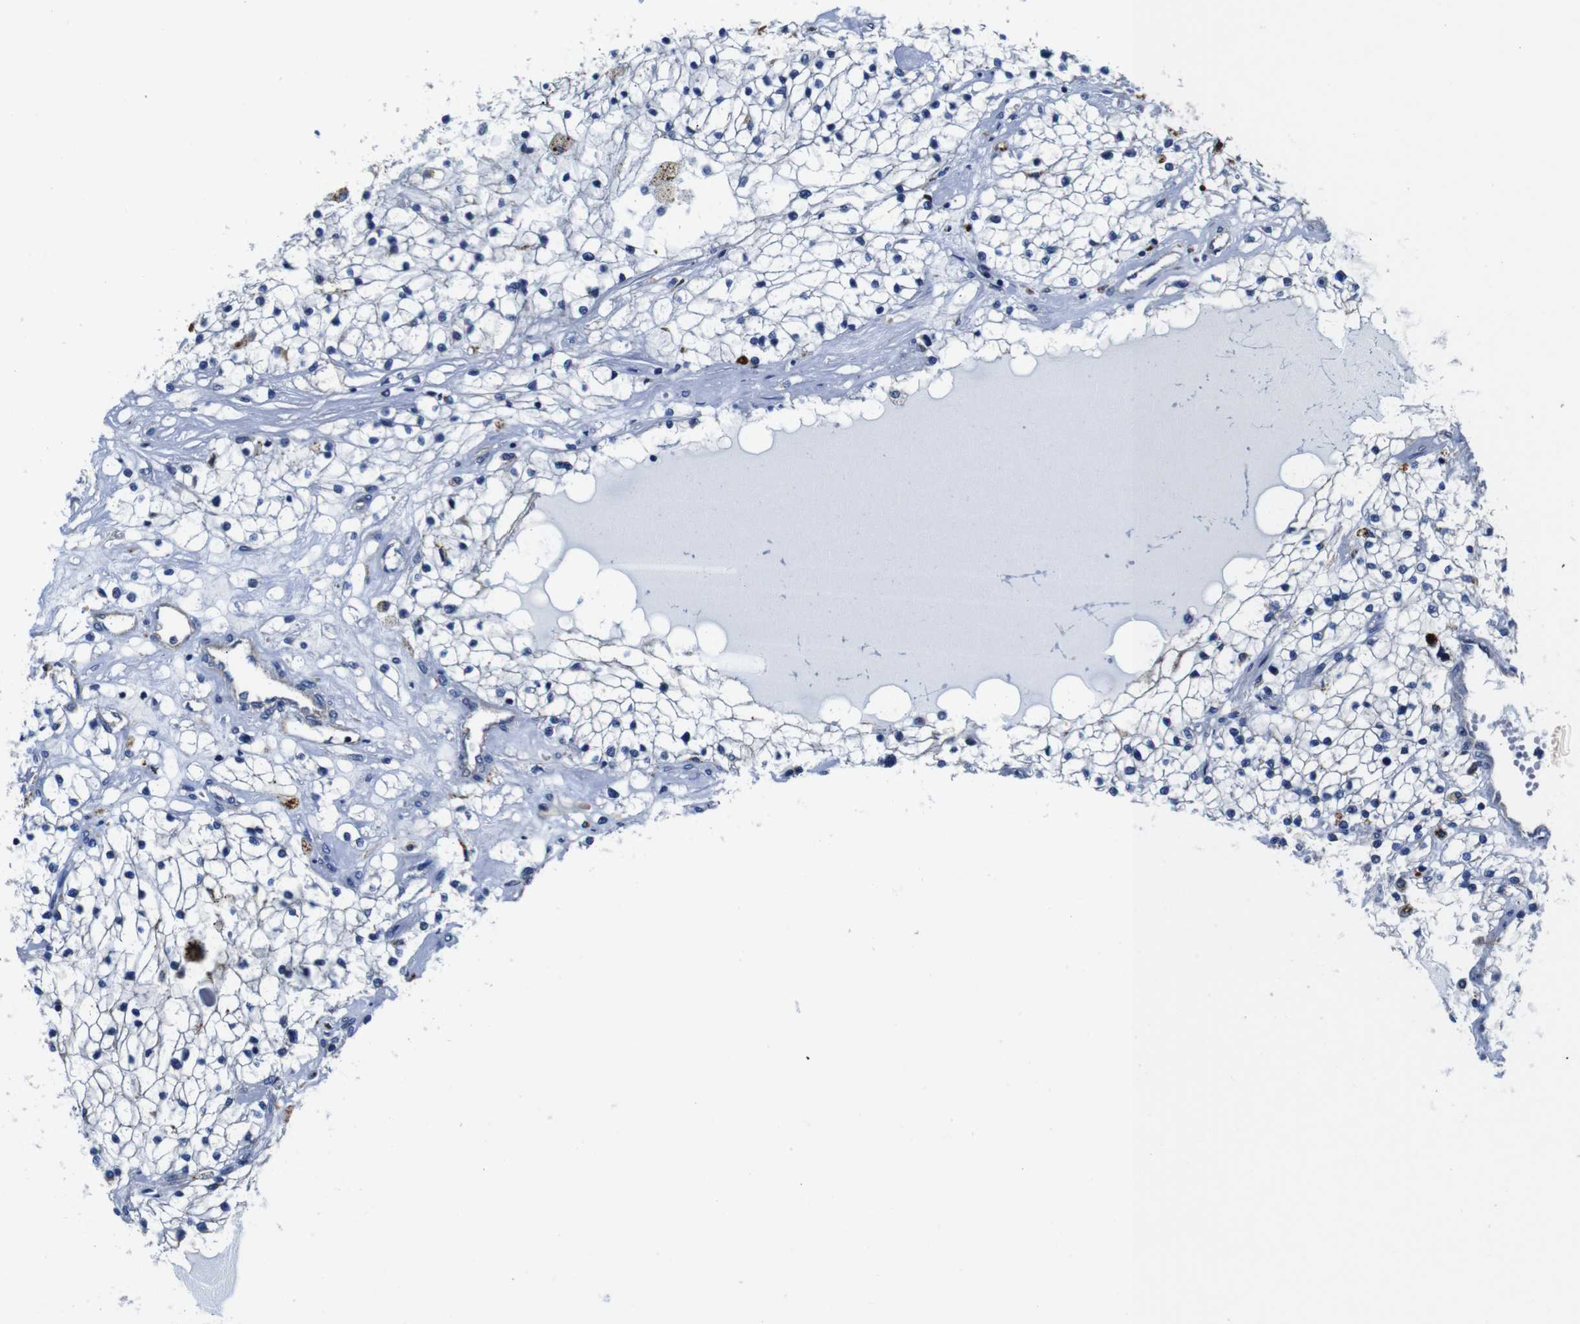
{"staining": {"intensity": "negative", "quantity": "none", "location": "none"}, "tissue": "renal cancer", "cell_type": "Tumor cells", "image_type": "cancer", "snomed": [{"axis": "morphology", "description": "Adenocarcinoma, NOS"}, {"axis": "topography", "description": "Kidney"}], "caption": "Tumor cells show no significant protein staining in renal cancer (adenocarcinoma).", "gene": "GIMAP2", "patient": {"sex": "male", "age": 68}}